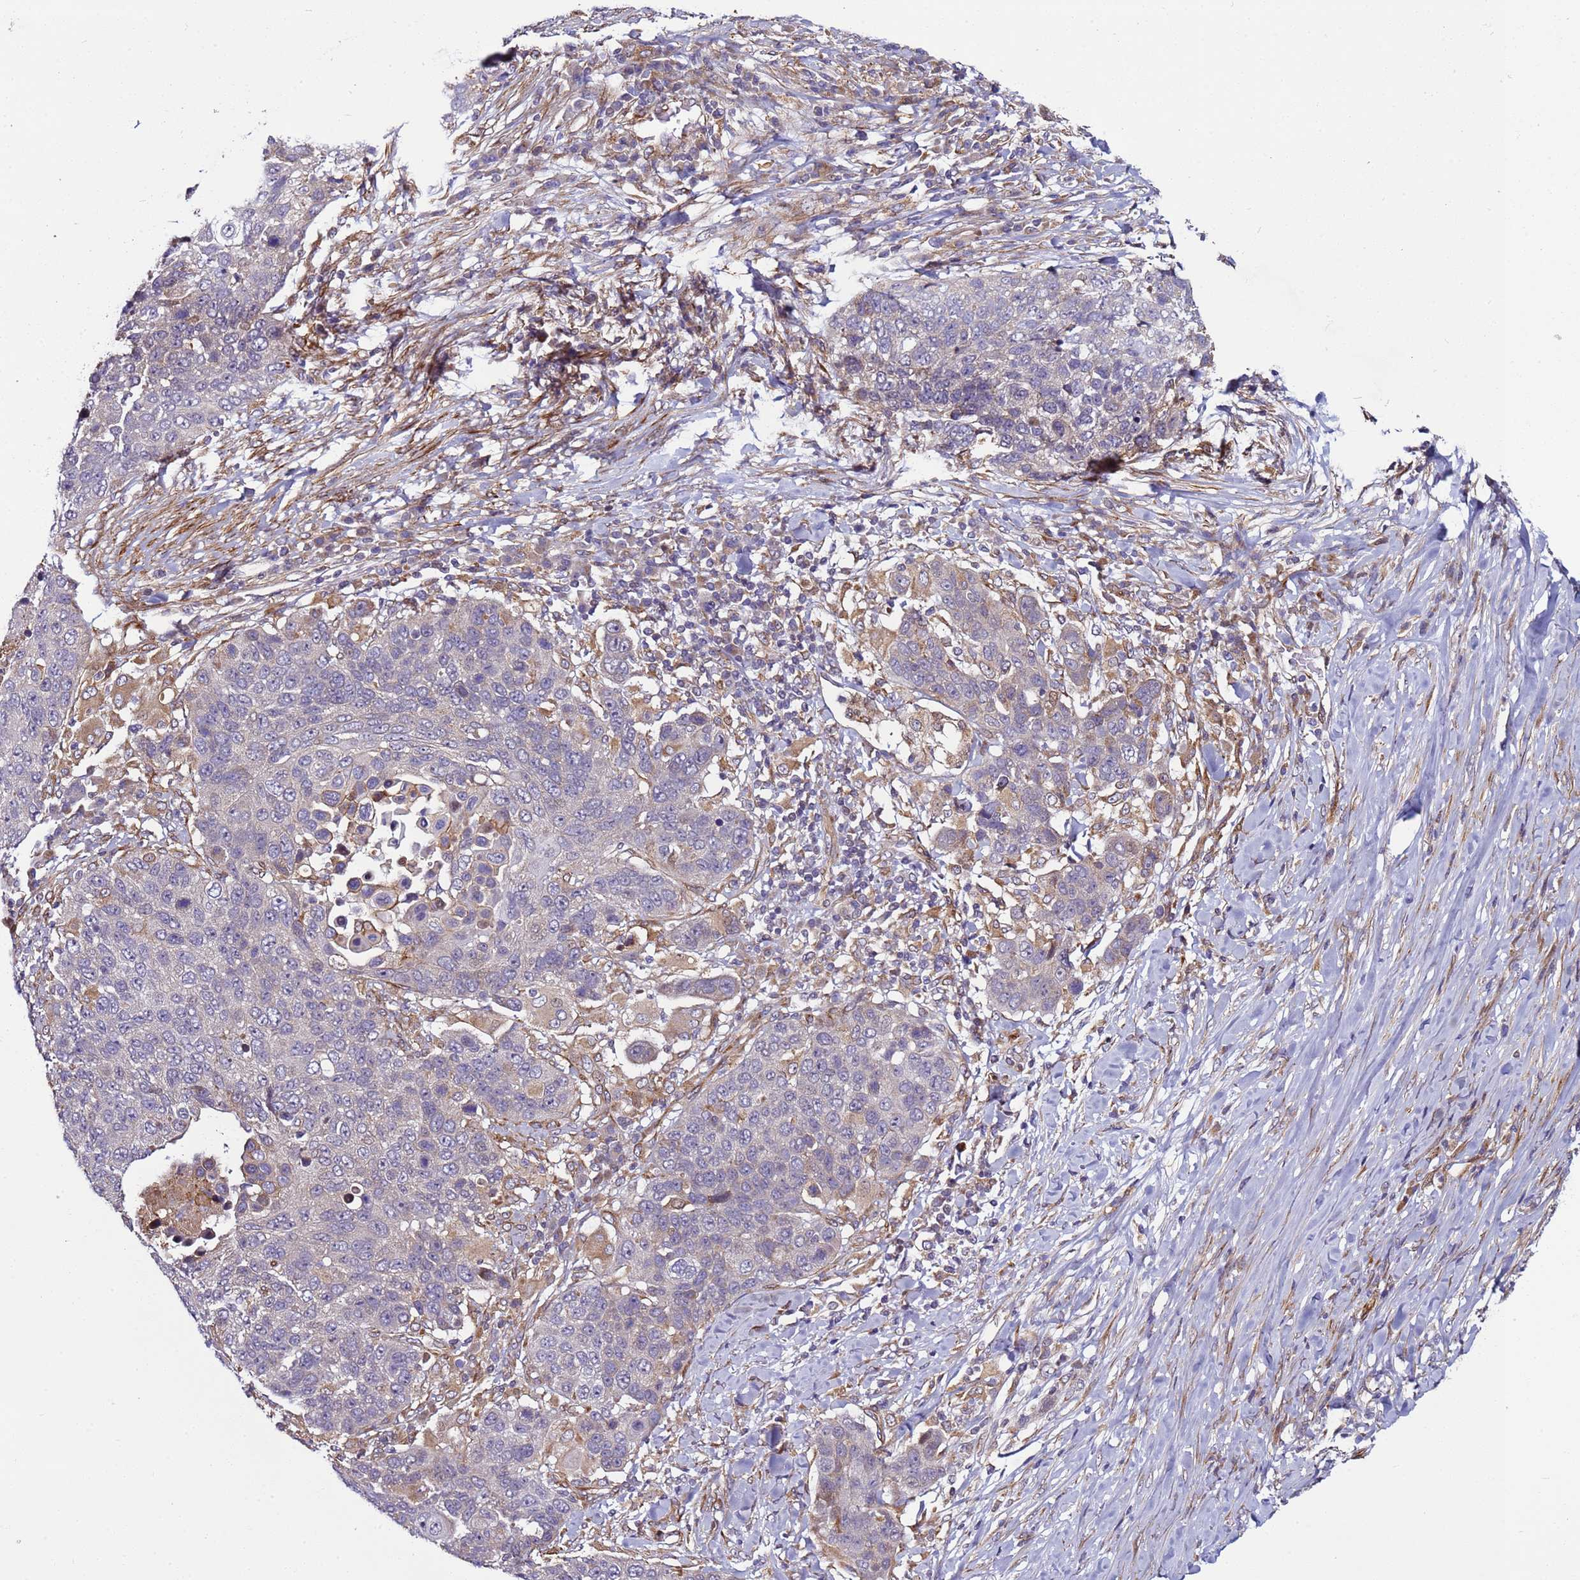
{"staining": {"intensity": "negative", "quantity": "none", "location": "none"}, "tissue": "lung cancer", "cell_type": "Tumor cells", "image_type": "cancer", "snomed": [{"axis": "morphology", "description": "Normal tissue, NOS"}, {"axis": "morphology", "description": "Squamous cell carcinoma, NOS"}, {"axis": "topography", "description": "Lymph node"}, {"axis": "topography", "description": "Lung"}], "caption": "DAB (3,3'-diaminobenzidine) immunohistochemical staining of human lung cancer (squamous cell carcinoma) displays no significant staining in tumor cells.", "gene": "MCRIP1", "patient": {"sex": "male", "age": 66}}